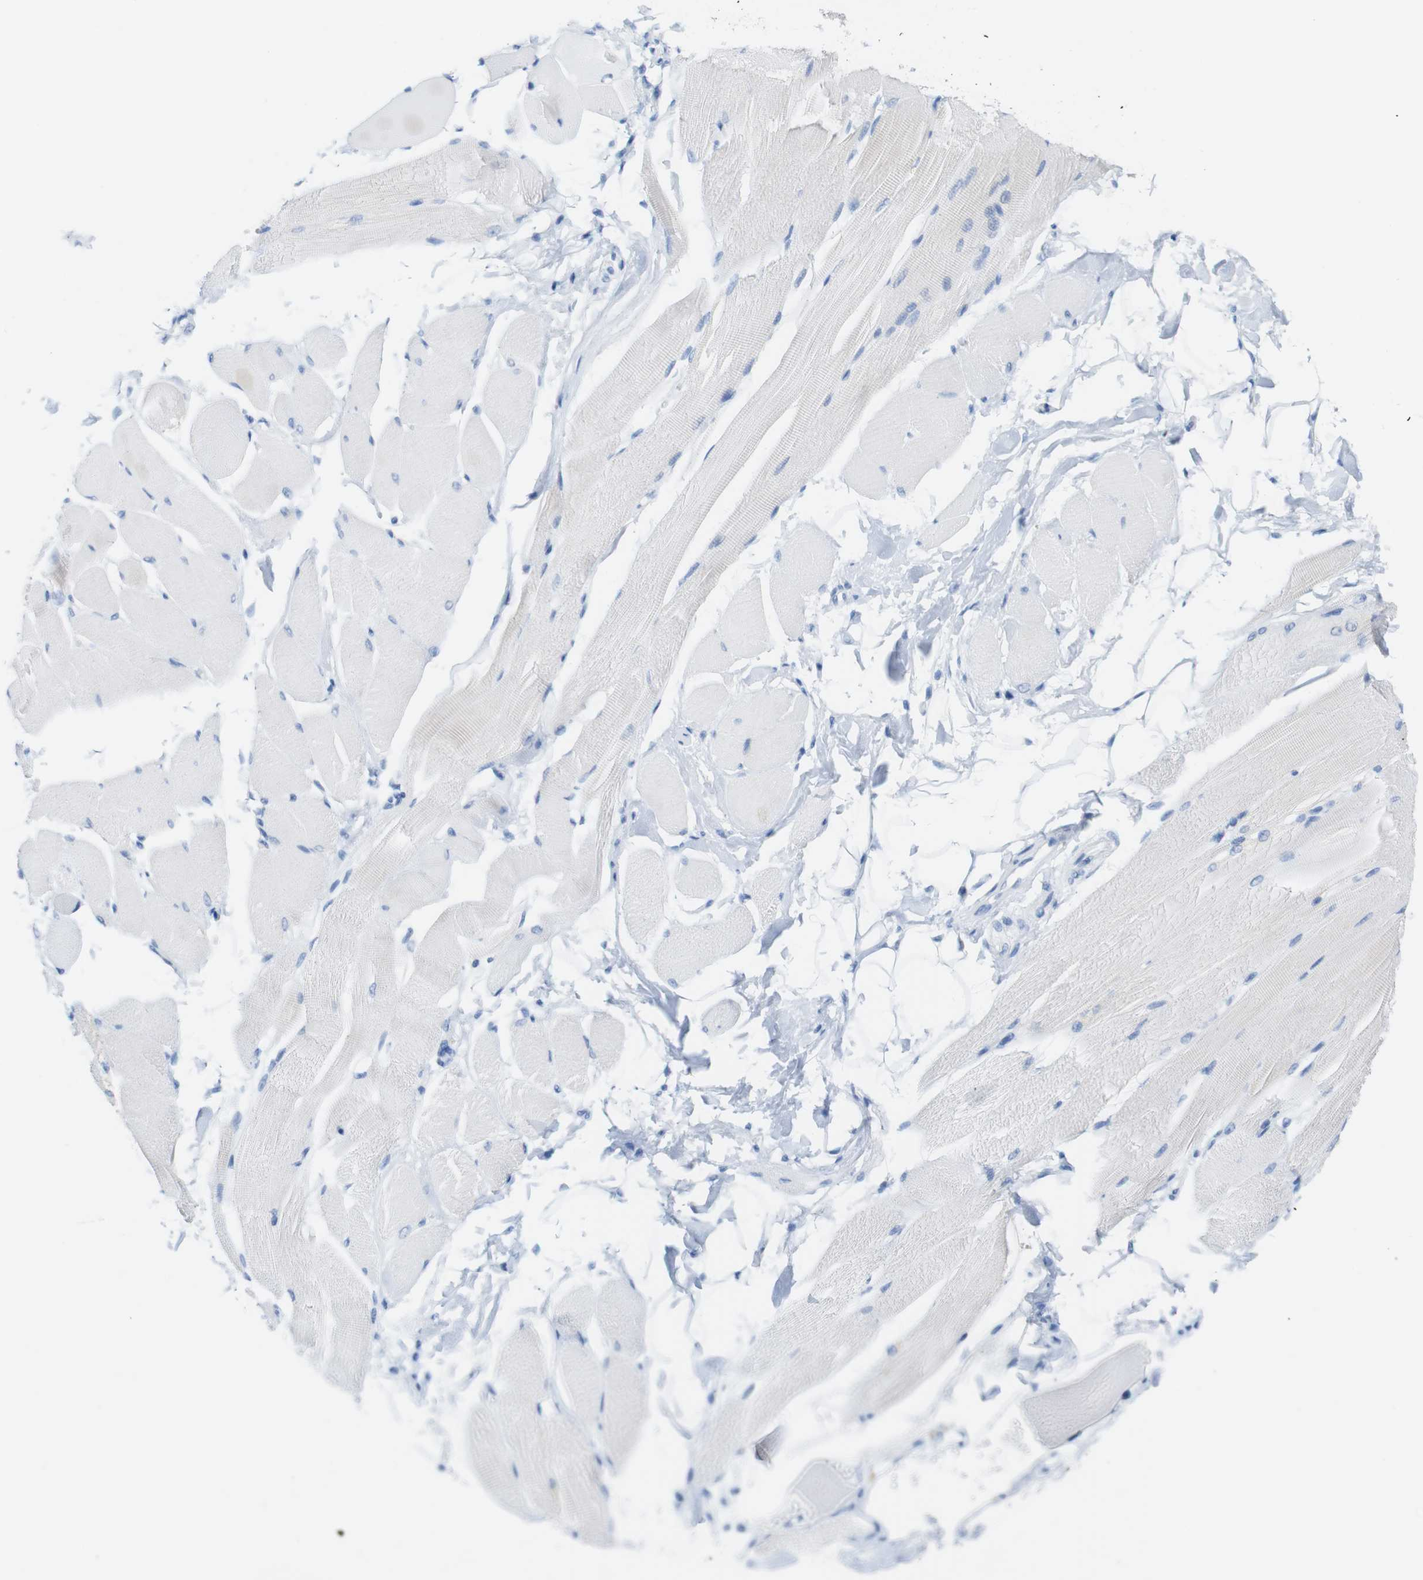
{"staining": {"intensity": "negative", "quantity": "none", "location": "none"}, "tissue": "skeletal muscle", "cell_type": "Myocytes", "image_type": "normal", "snomed": [{"axis": "morphology", "description": "Normal tissue, NOS"}, {"axis": "topography", "description": "Skeletal muscle"}, {"axis": "topography", "description": "Peripheral nerve tissue"}], "caption": "Immunohistochemistry (IHC) of normal skeletal muscle reveals no staining in myocytes. Nuclei are stained in blue.", "gene": "LAG3", "patient": {"sex": "female", "age": 84}}